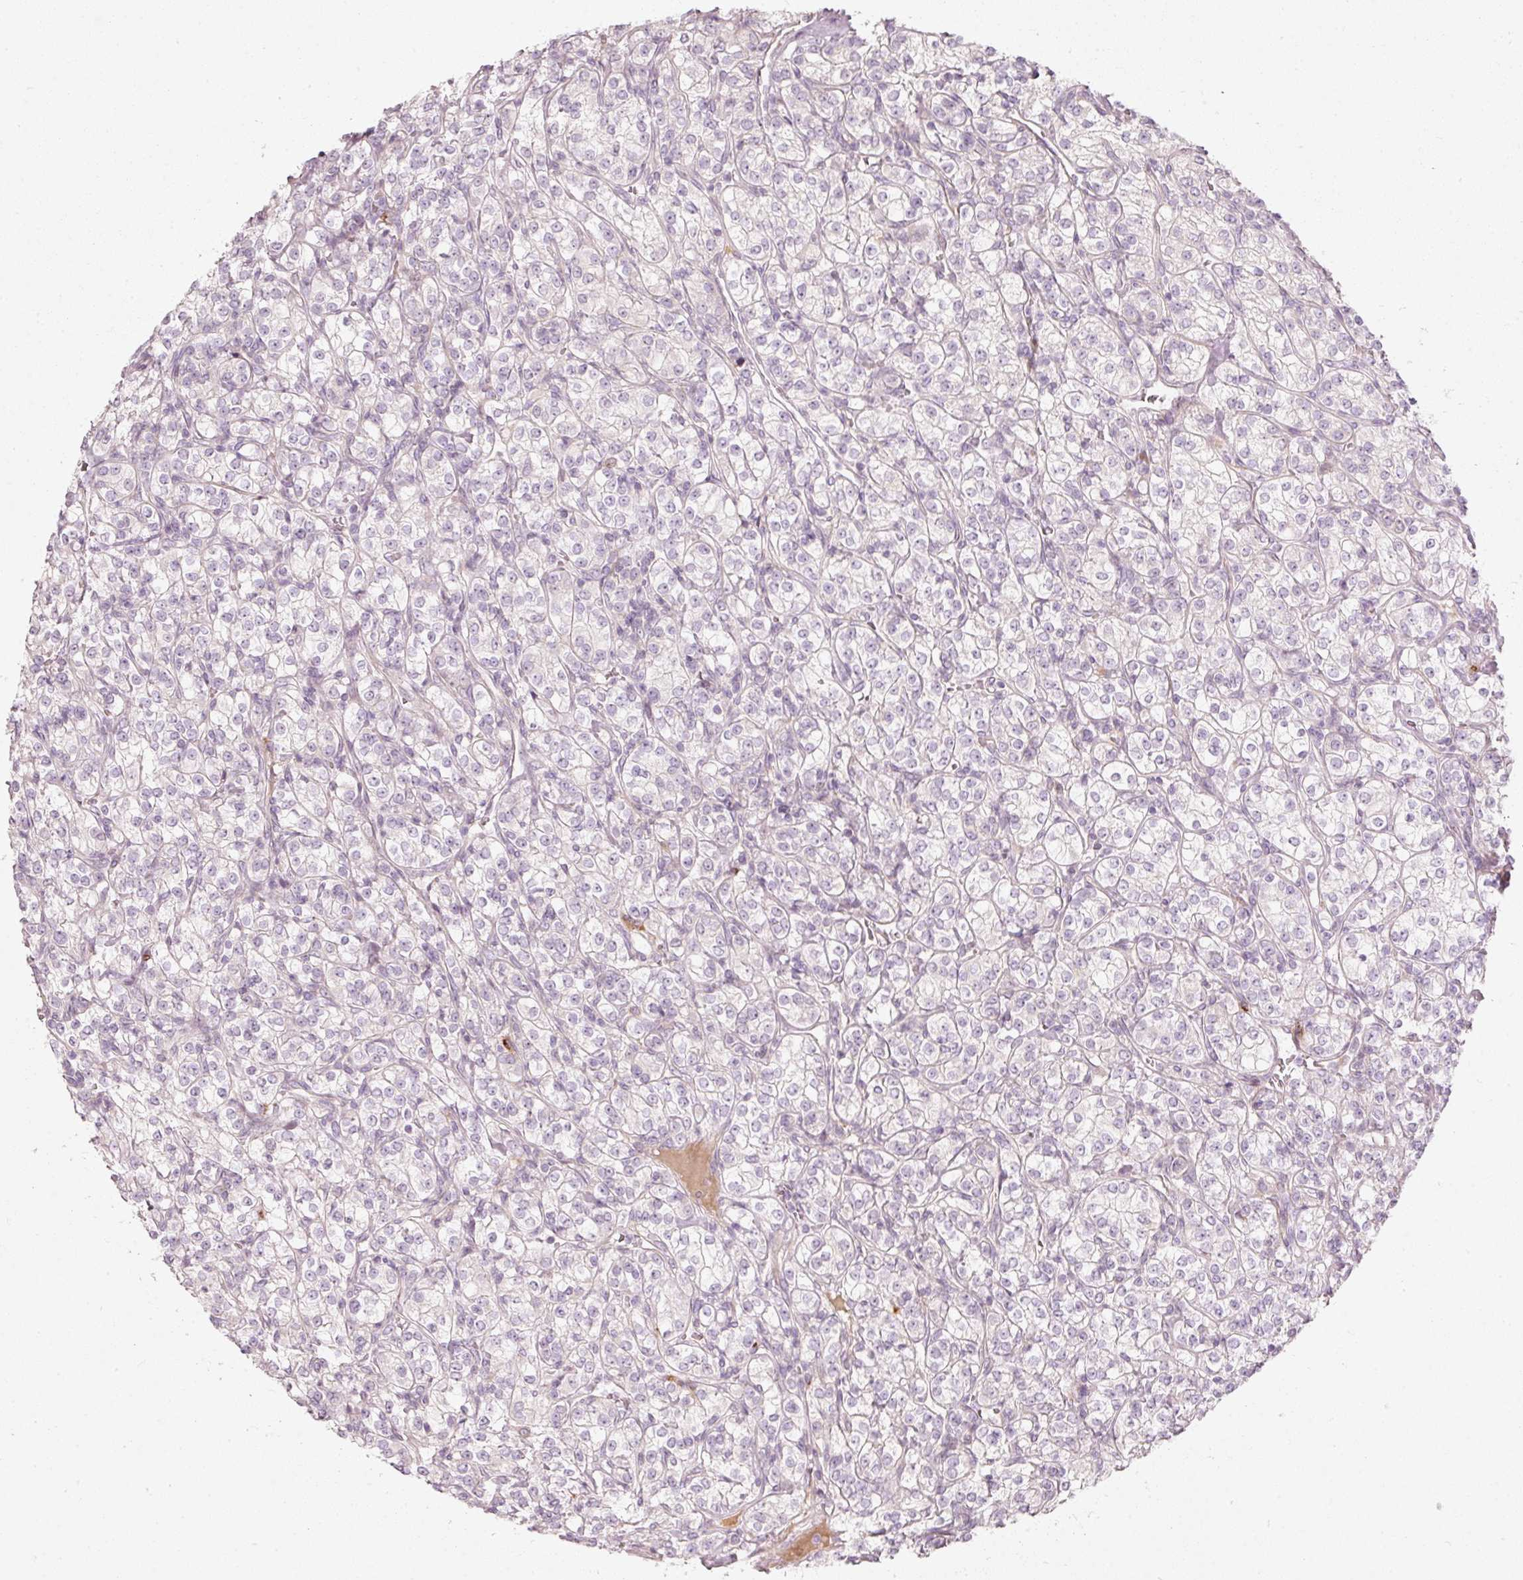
{"staining": {"intensity": "negative", "quantity": "none", "location": "none"}, "tissue": "renal cancer", "cell_type": "Tumor cells", "image_type": "cancer", "snomed": [{"axis": "morphology", "description": "Adenocarcinoma, NOS"}, {"axis": "topography", "description": "Kidney"}], "caption": "The histopathology image exhibits no significant positivity in tumor cells of renal adenocarcinoma. (DAB (3,3'-diaminobenzidine) immunohistochemistry (IHC) with hematoxylin counter stain).", "gene": "SLC20A1", "patient": {"sex": "male", "age": 77}}